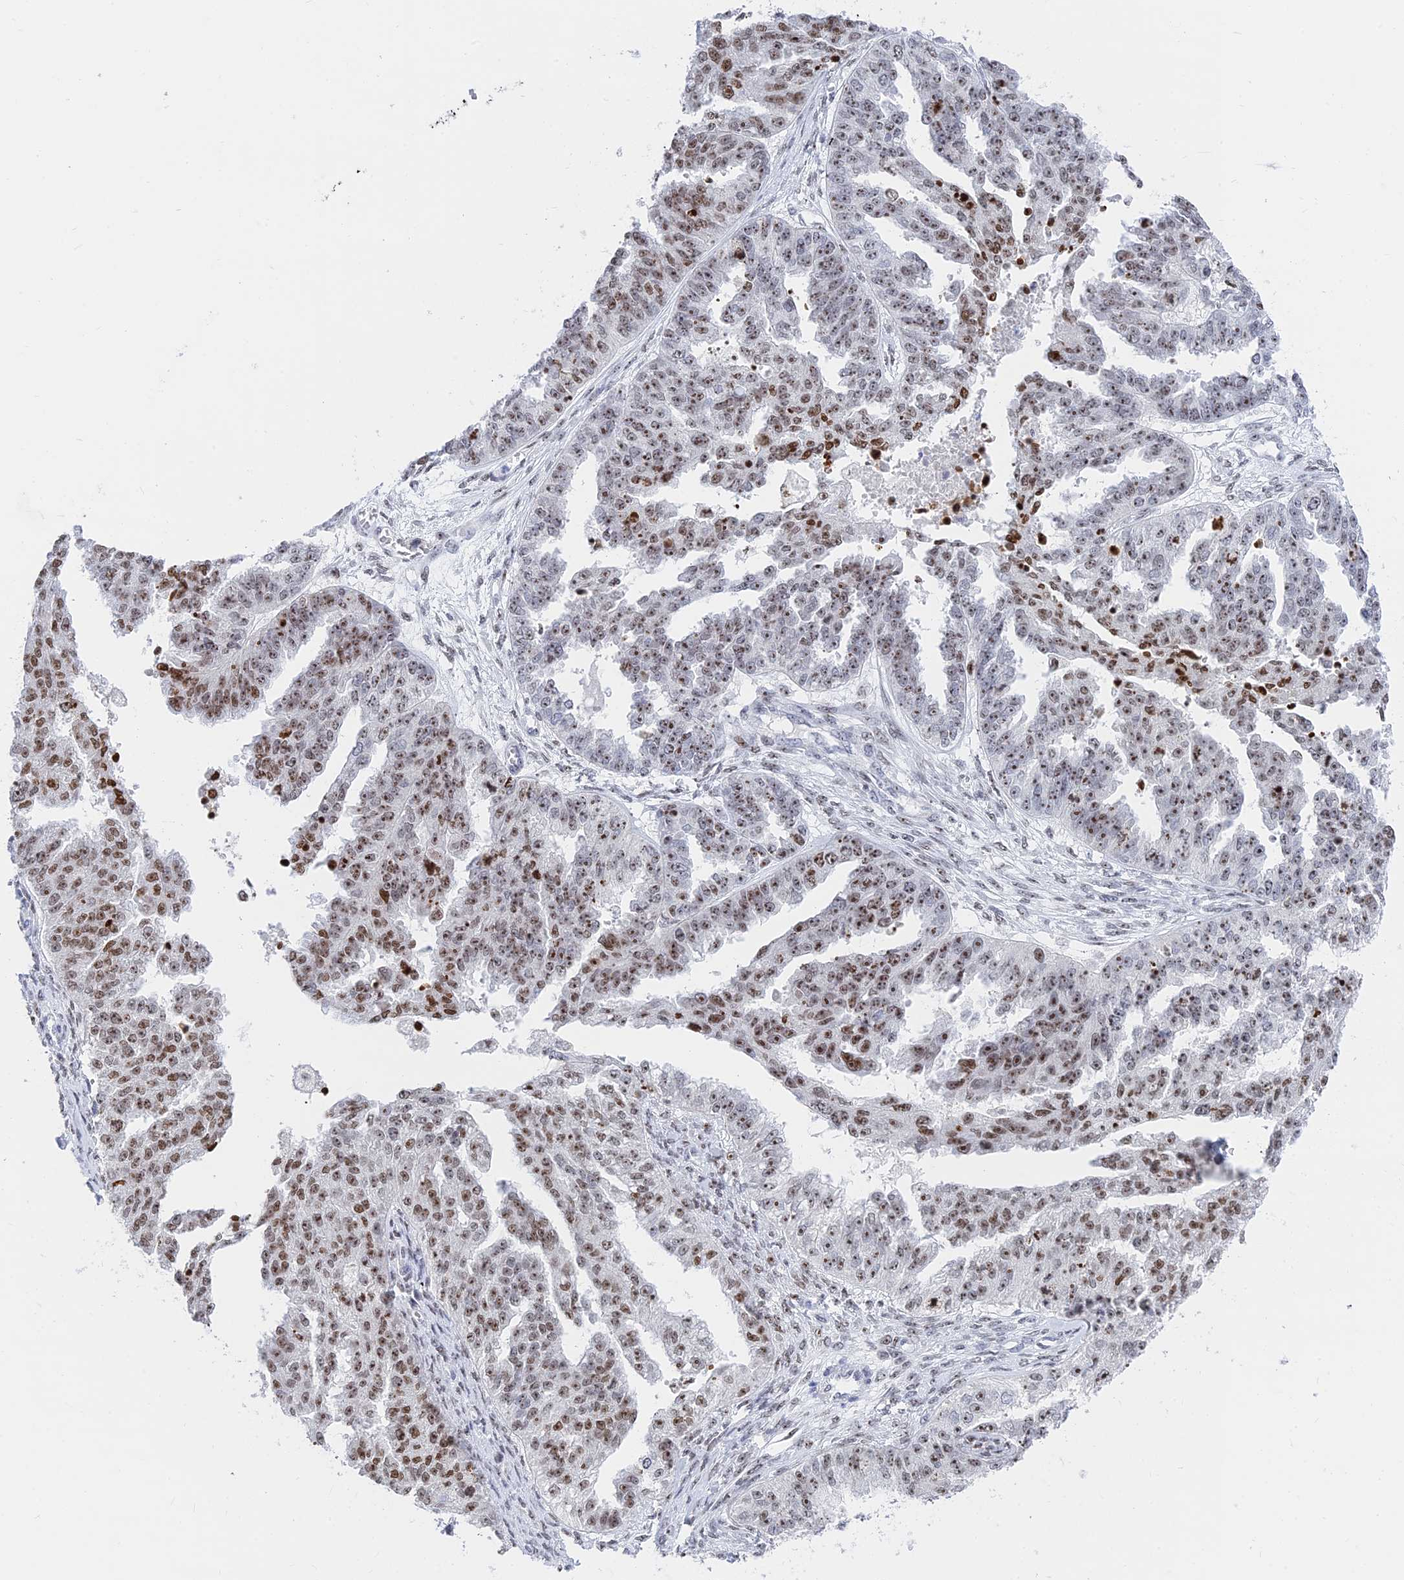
{"staining": {"intensity": "moderate", "quantity": ">75%", "location": "nuclear"}, "tissue": "ovarian cancer", "cell_type": "Tumor cells", "image_type": "cancer", "snomed": [{"axis": "morphology", "description": "Cystadenocarcinoma, serous, NOS"}, {"axis": "topography", "description": "Ovary"}], "caption": "DAB (3,3'-diaminobenzidine) immunohistochemical staining of serous cystadenocarcinoma (ovarian) shows moderate nuclear protein positivity in approximately >75% of tumor cells. (Stains: DAB (3,3'-diaminobenzidine) in brown, nuclei in blue, Microscopy: brightfield microscopy at high magnification).", "gene": "RSL1D1", "patient": {"sex": "female", "age": 58}}